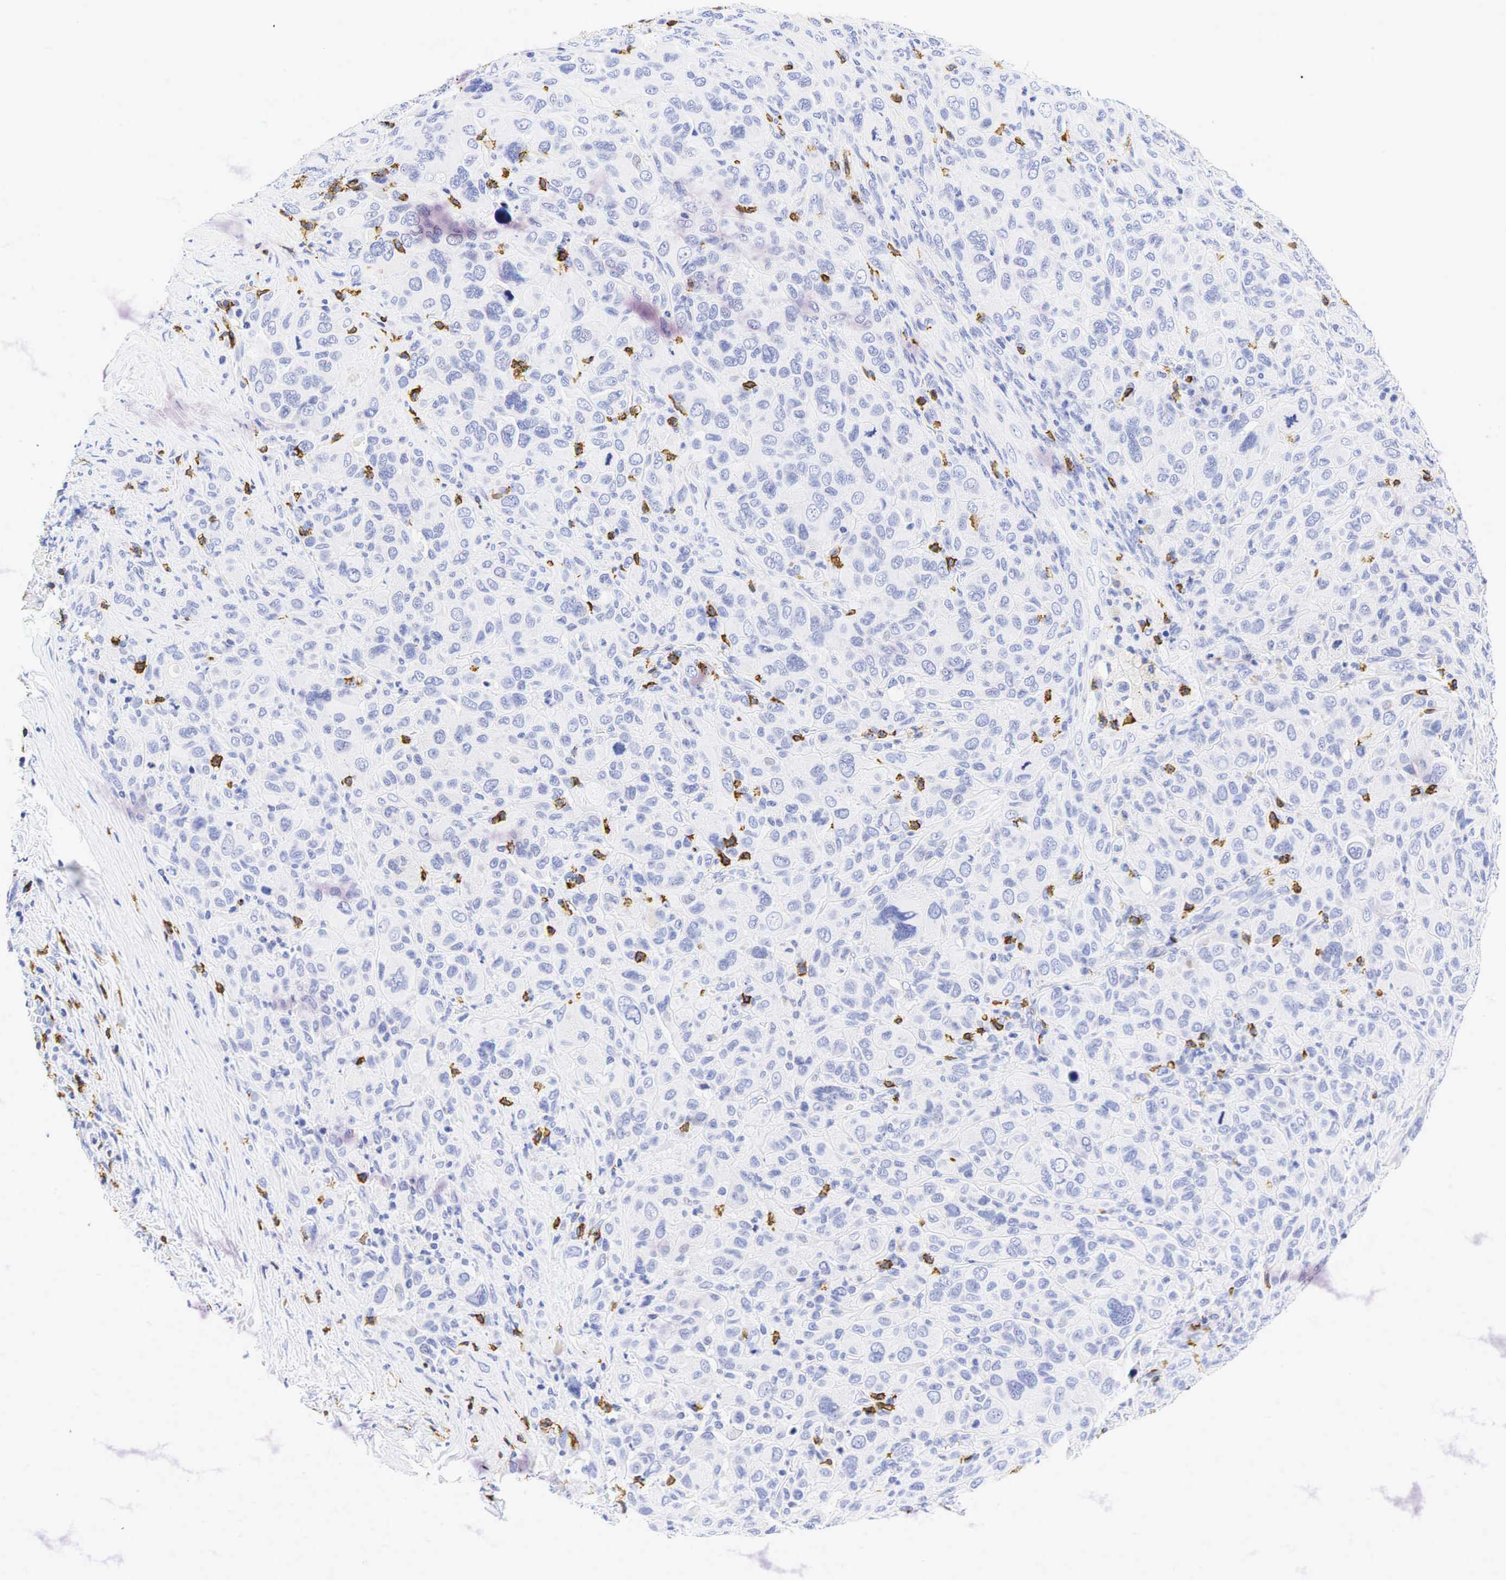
{"staining": {"intensity": "negative", "quantity": "none", "location": "none"}, "tissue": "melanoma", "cell_type": "Tumor cells", "image_type": "cancer", "snomed": [{"axis": "morphology", "description": "Malignant melanoma, Metastatic site"}, {"axis": "topography", "description": "Skin"}], "caption": "A high-resolution image shows immunohistochemistry staining of malignant melanoma (metastatic site), which shows no significant positivity in tumor cells.", "gene": "CD8A", "patient": {"sex": "male", "age": 32}}